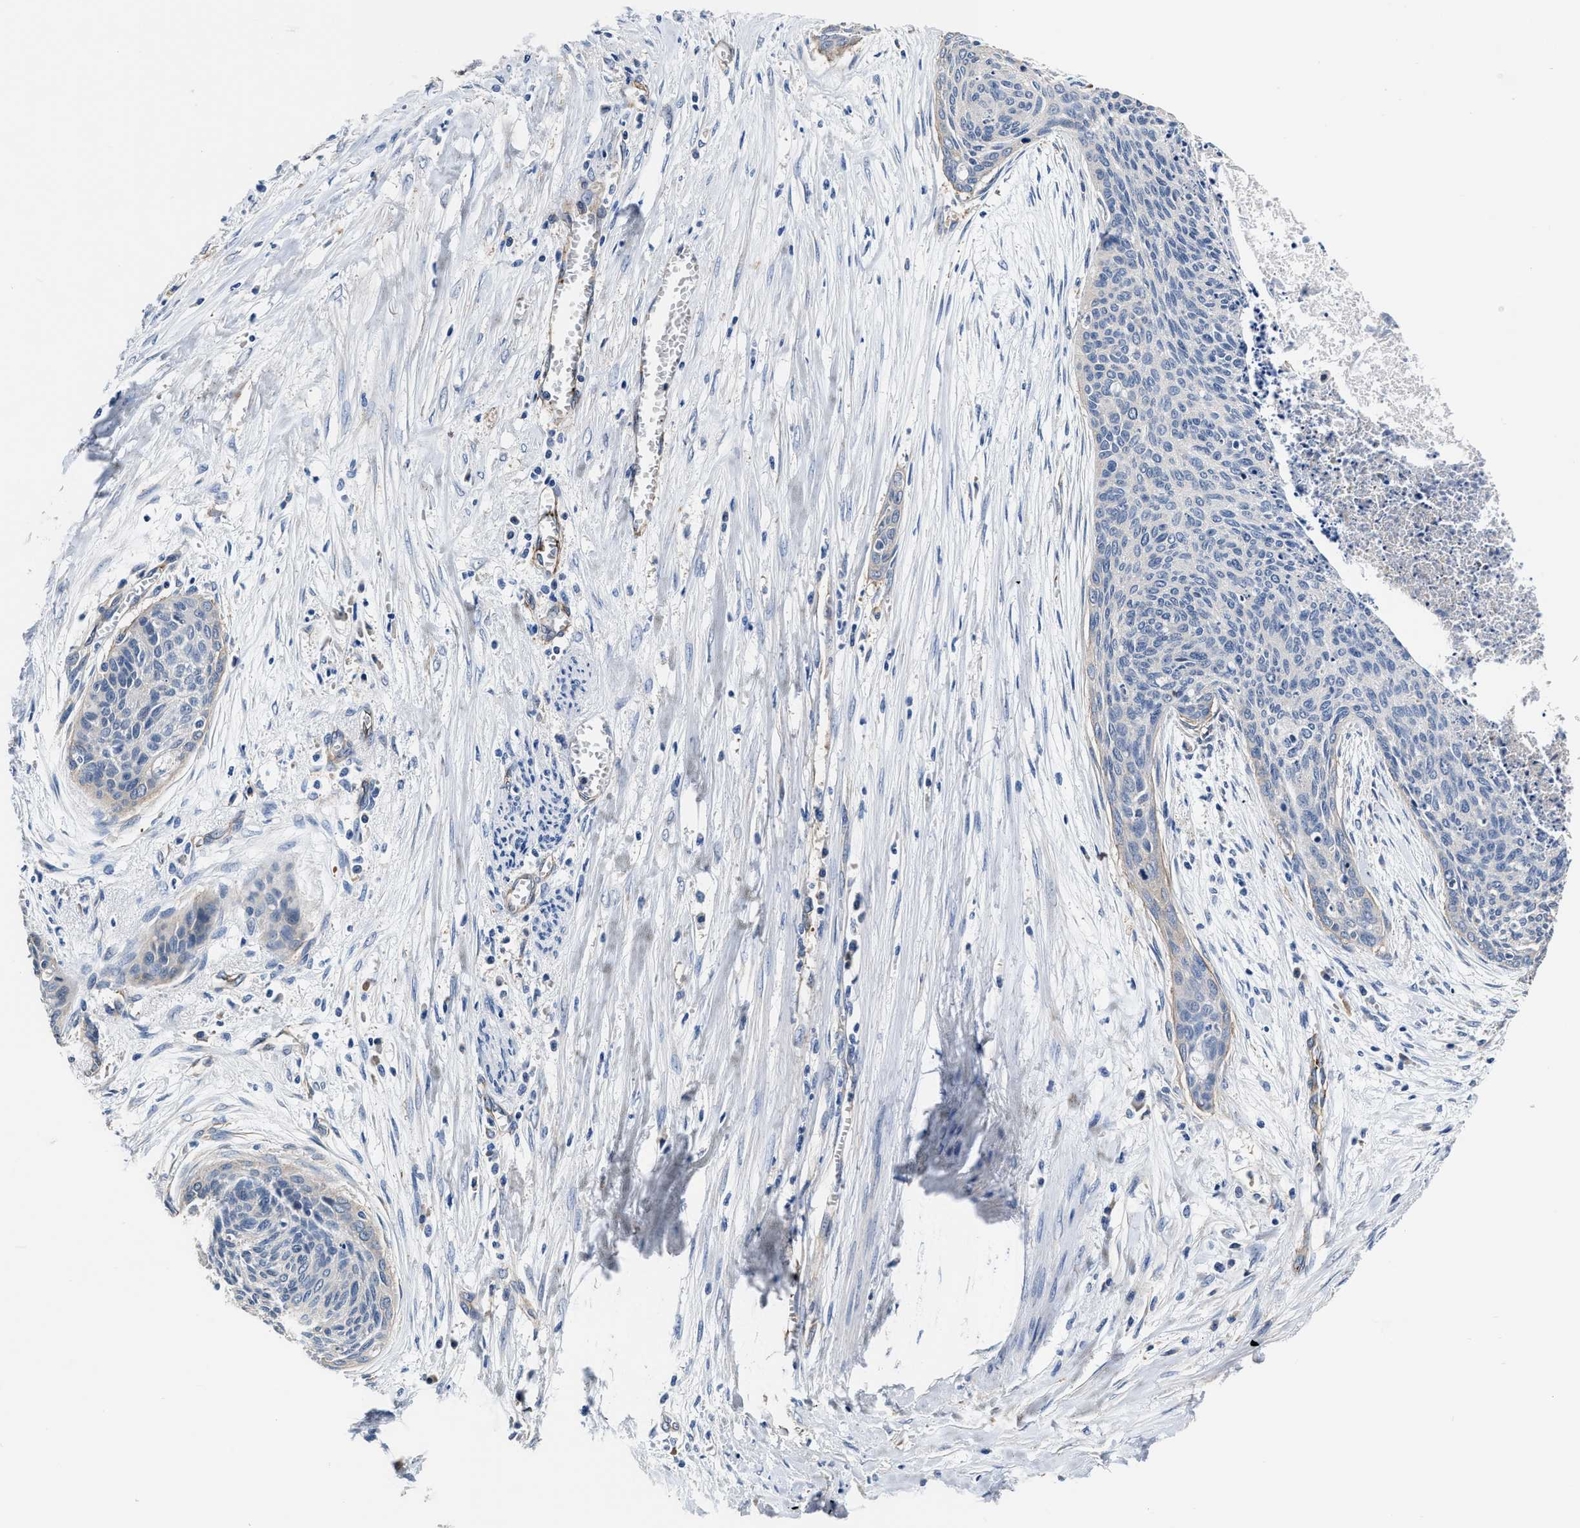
{"staining": {"intensity": "negative", "quantity": "none", "location": "none"}, "tissue": "cervical cancer", "cell_type": "Tumor cells", "image_type": "cancer", "snomed": [{"axis": "morphology", "description": "Squamous cell carcinoma, NOS"}, {"axis": "topography", "description": "Cervix"}], "caption": "Human cervical squamous cell carcinoma stained for a protein using immunohistochemistry (IHC) exhibits no positivity in tumor cells.", "gene": "C22orf42", "patient": {"sex": "female", "age": 55}}